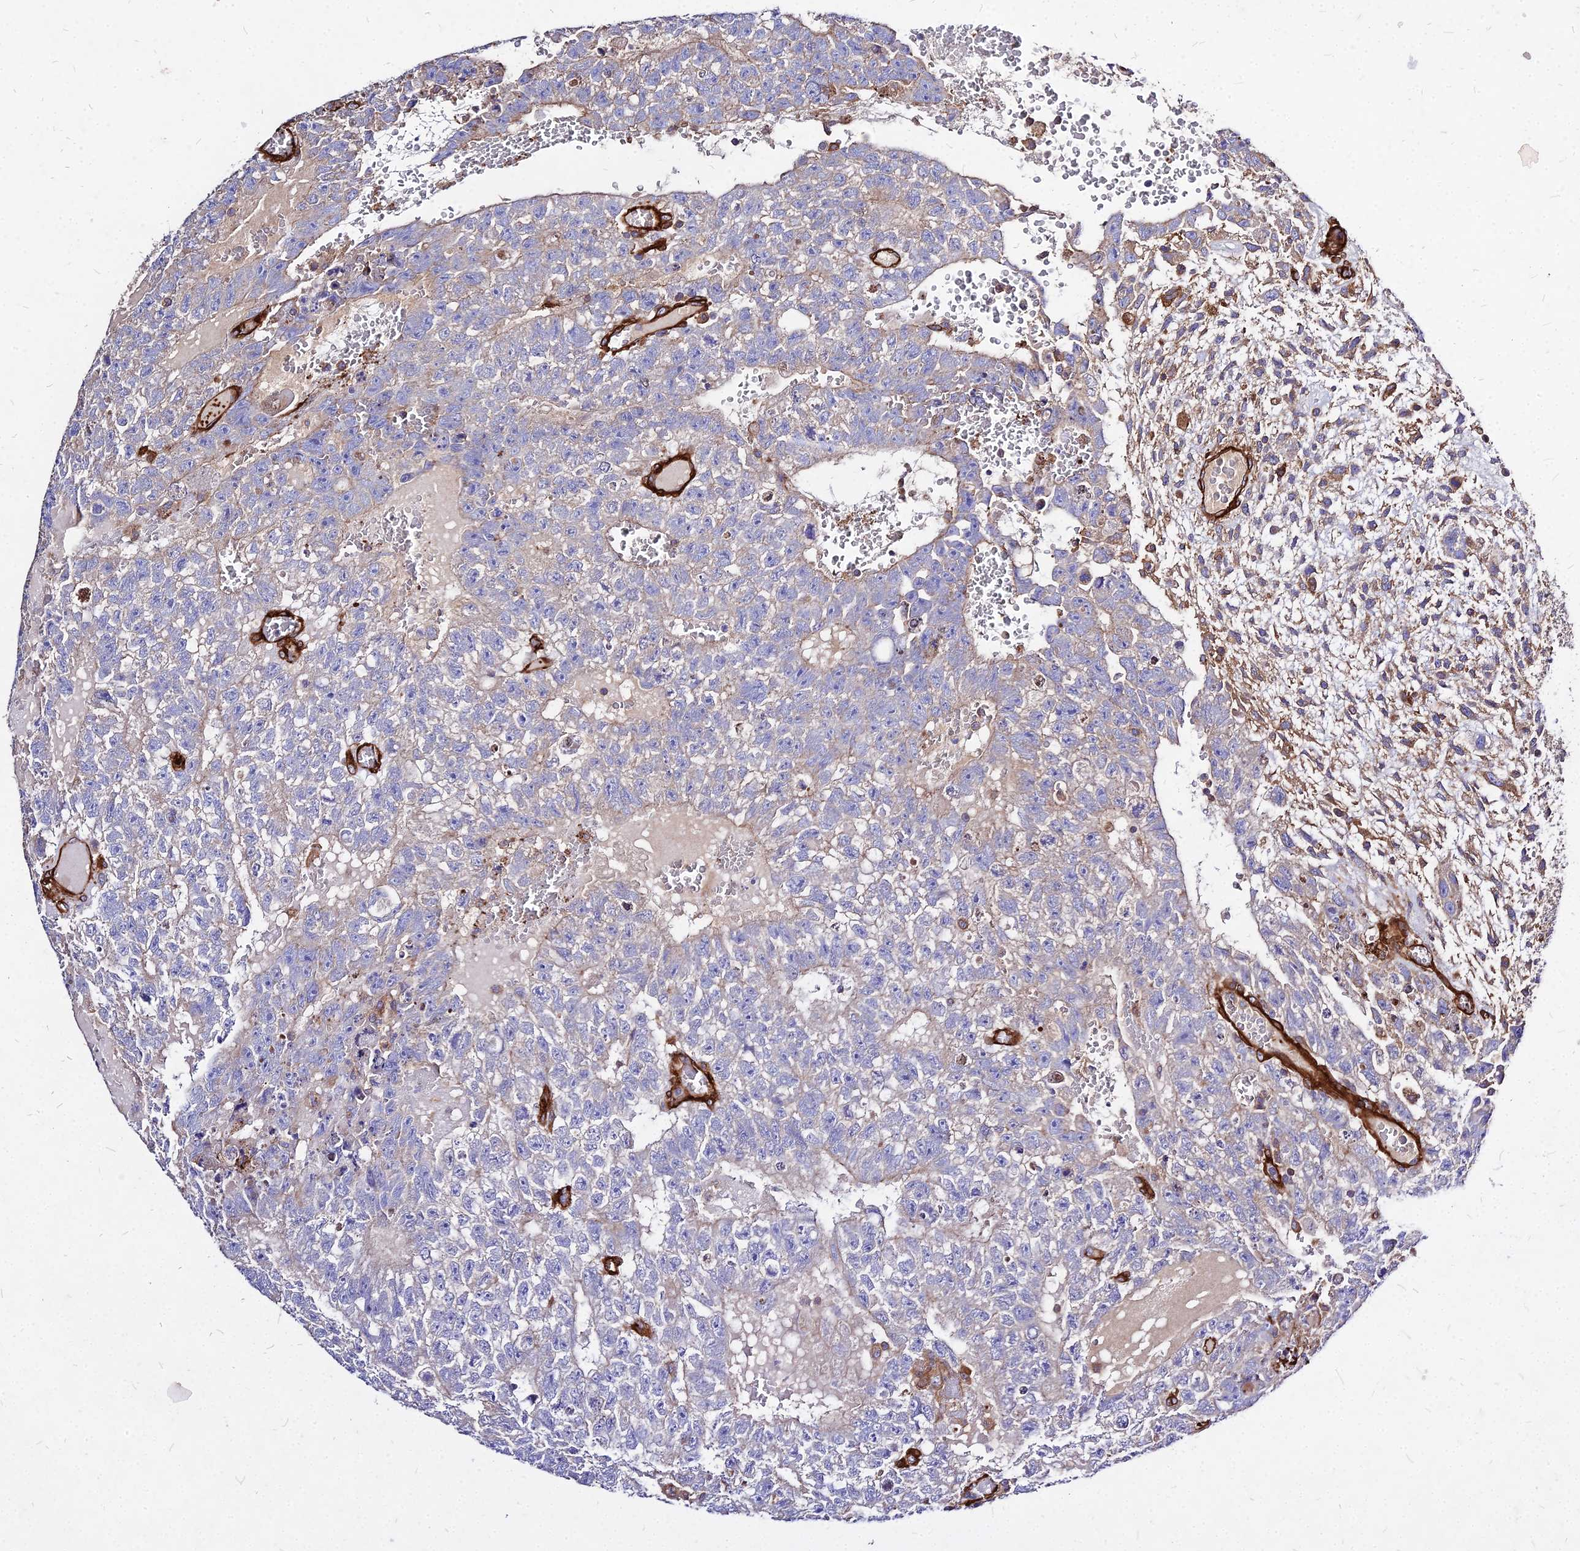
{"staining": {"intensity": "negative", "quantity": "none", "location": "none"}, "tissue": "testis cancer", "cell_type": "Tumor cells", "image_type": "cancer", "snomed": [{"axis": "morphology", "description": "Carcinoma, Embryonal, NOS"}, {"axis": "topography", "description": "Testis"}], "caption": "Human testis cancer (embryonal carcinoma) stained for a protein using immunohistochemistry demonstrates no expression in tumor cells.", "gene": "EFCC1", "patient": {"sex": "male", "age": 26}}